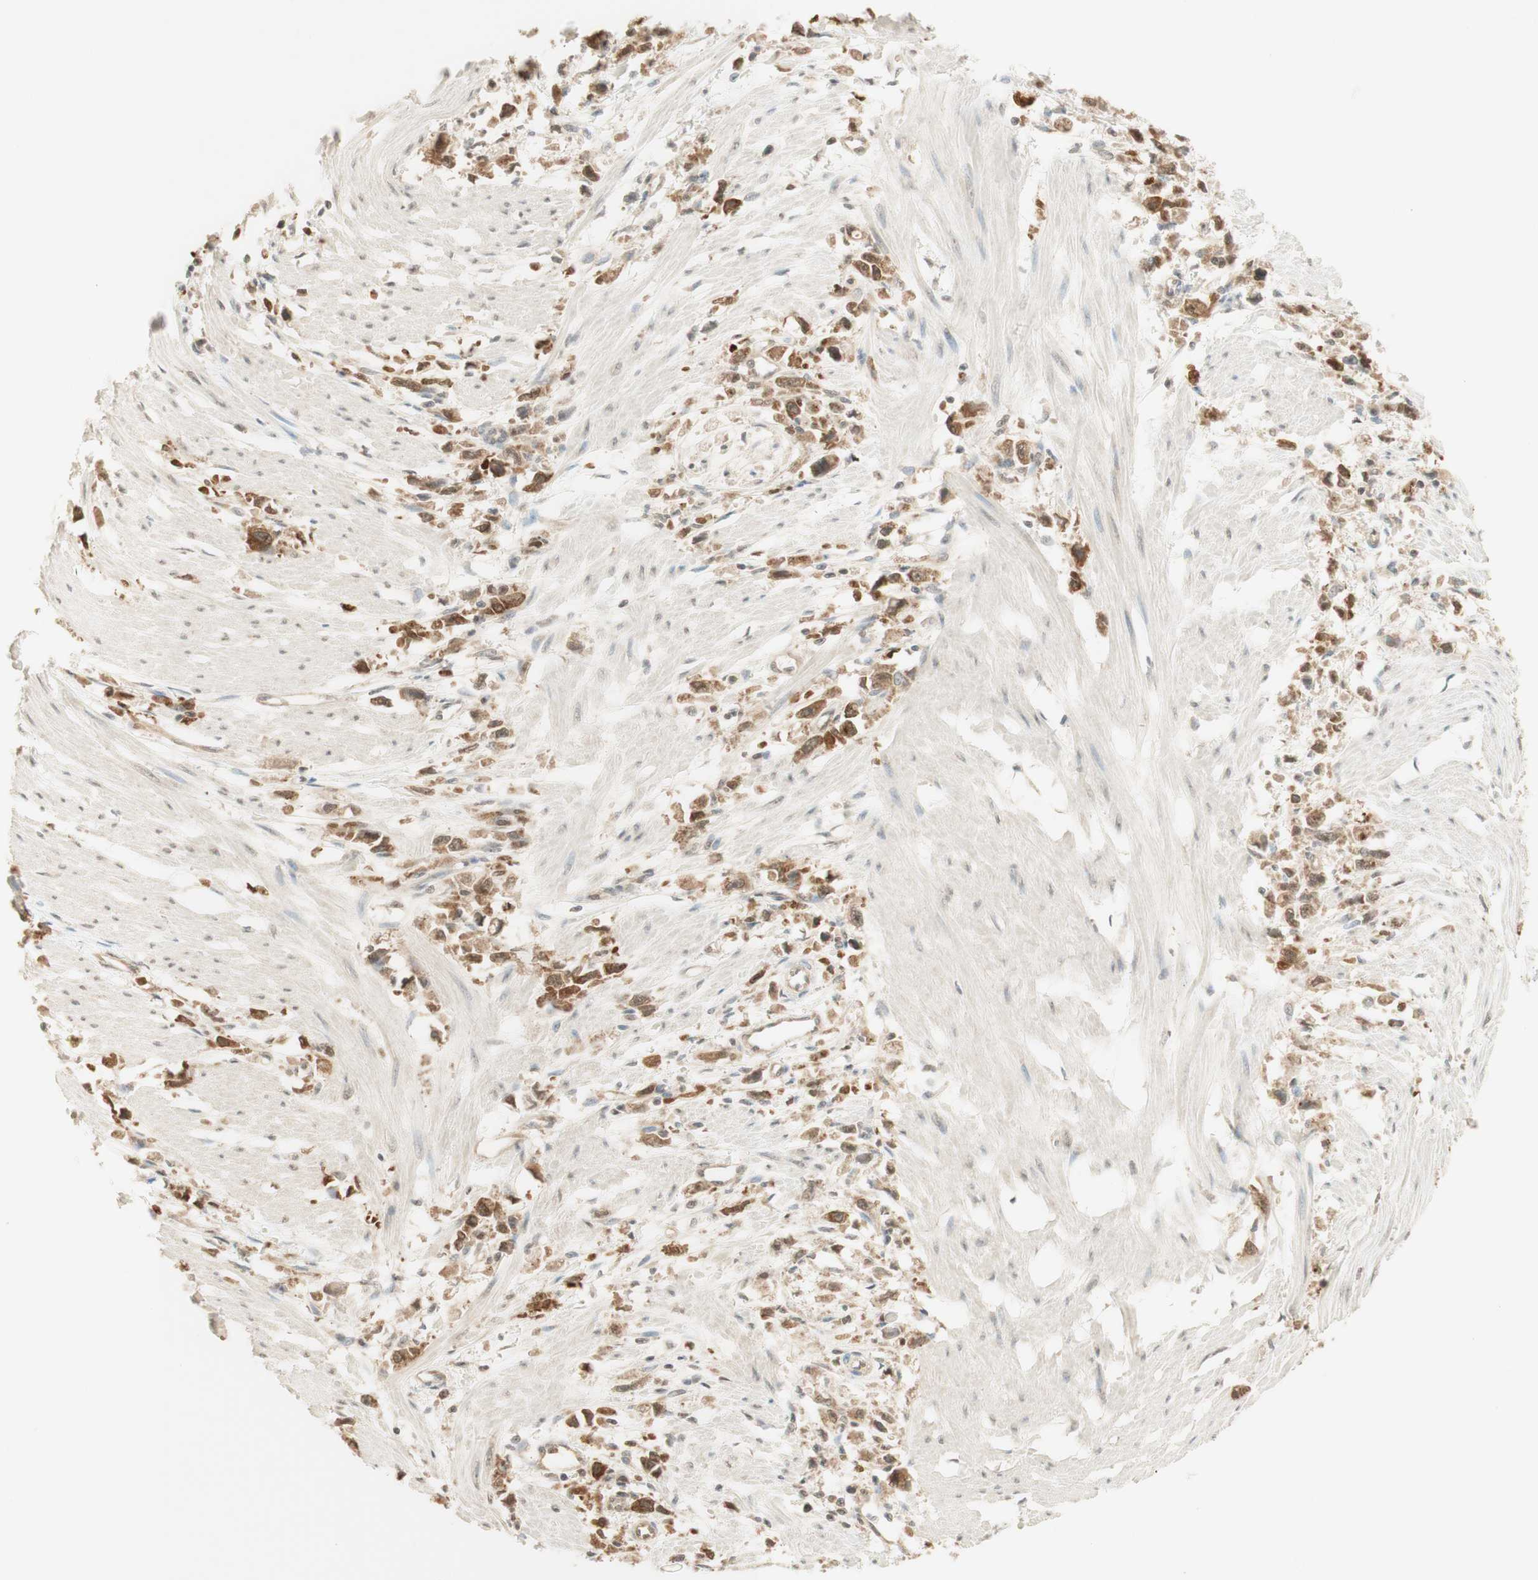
{"staining": {"intensity": "moderate", "quantity": ">75%", "location": "cytoplasmic/membranous"}, "tissue": "stomach cancer", "cell_type": "Tumor cells", "image_type": "cancer", "snomed": [{"axis": "morphology", "description": "Adenocarcinoma, NOS"}, {"axis": "topography", "description": "Stomach"}], "caption": "Moderate cytoplasmic/membranous expression is identified in approximately >75% of tumor cells in adenocarcinoma (stomach).", "gene": "SPINT2", "patient": {"sex": "female", "age": 59}}